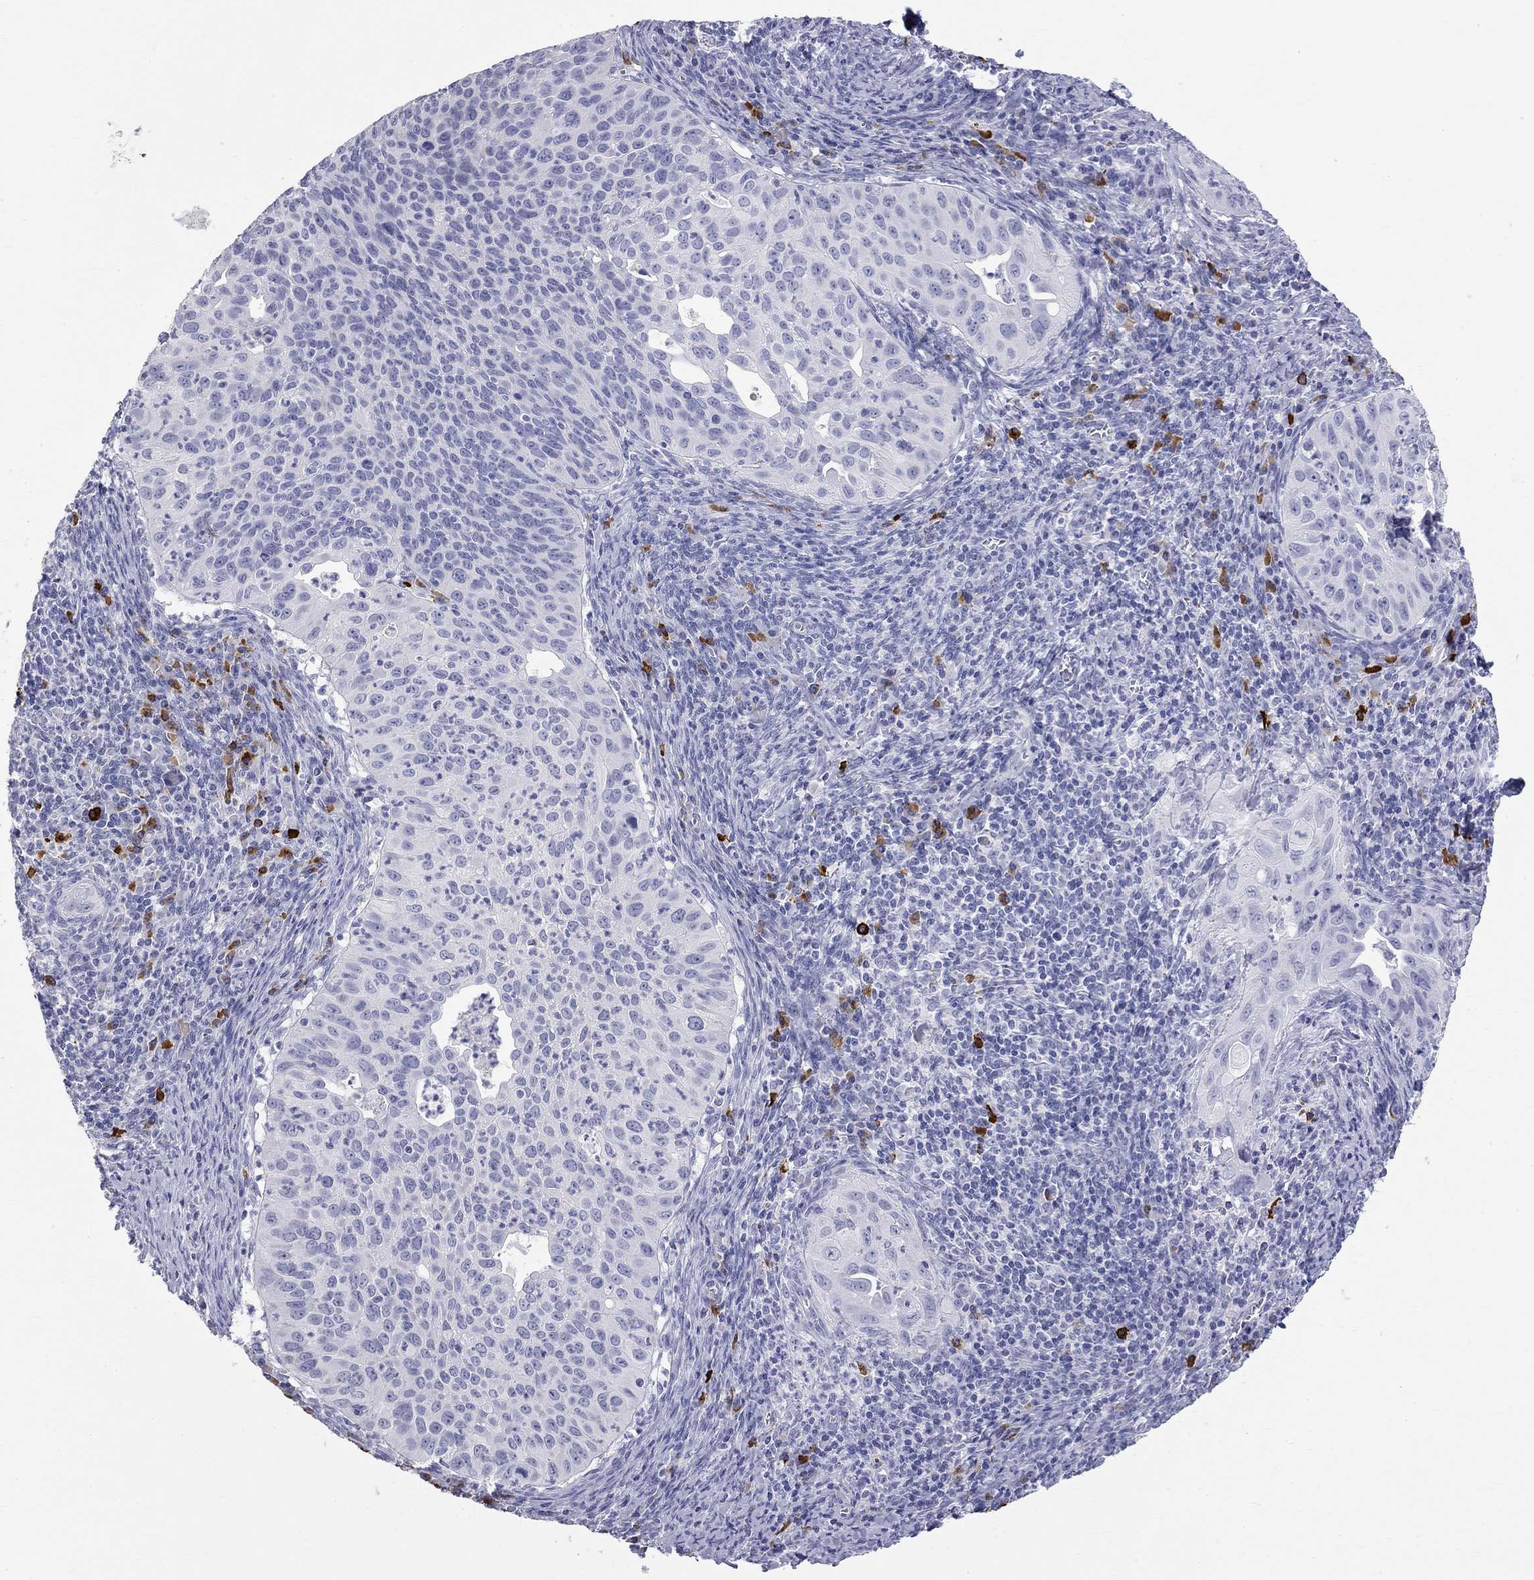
{"staining": {"intensity": "negative", "quantity": "none", "location": "none"}, "tissue": "cervical cancer", "cell_type": "Tumor cells", "image_type": "cancer", "snomed": [{"axis": "morphology", "description": "Squamous cell carcinoma, NOS"}, {"axis": "topography", "description": "Cervix"}], "caption": "Tumor cells are negative for protein expression in human cervical cancer (squamous cell carcinoma). (DAB immunohistochemistry visualized using brightfield microscopy, high magnification).", "gene": "PHOX2B", "patient": {"sex": "female", "age": 26}}